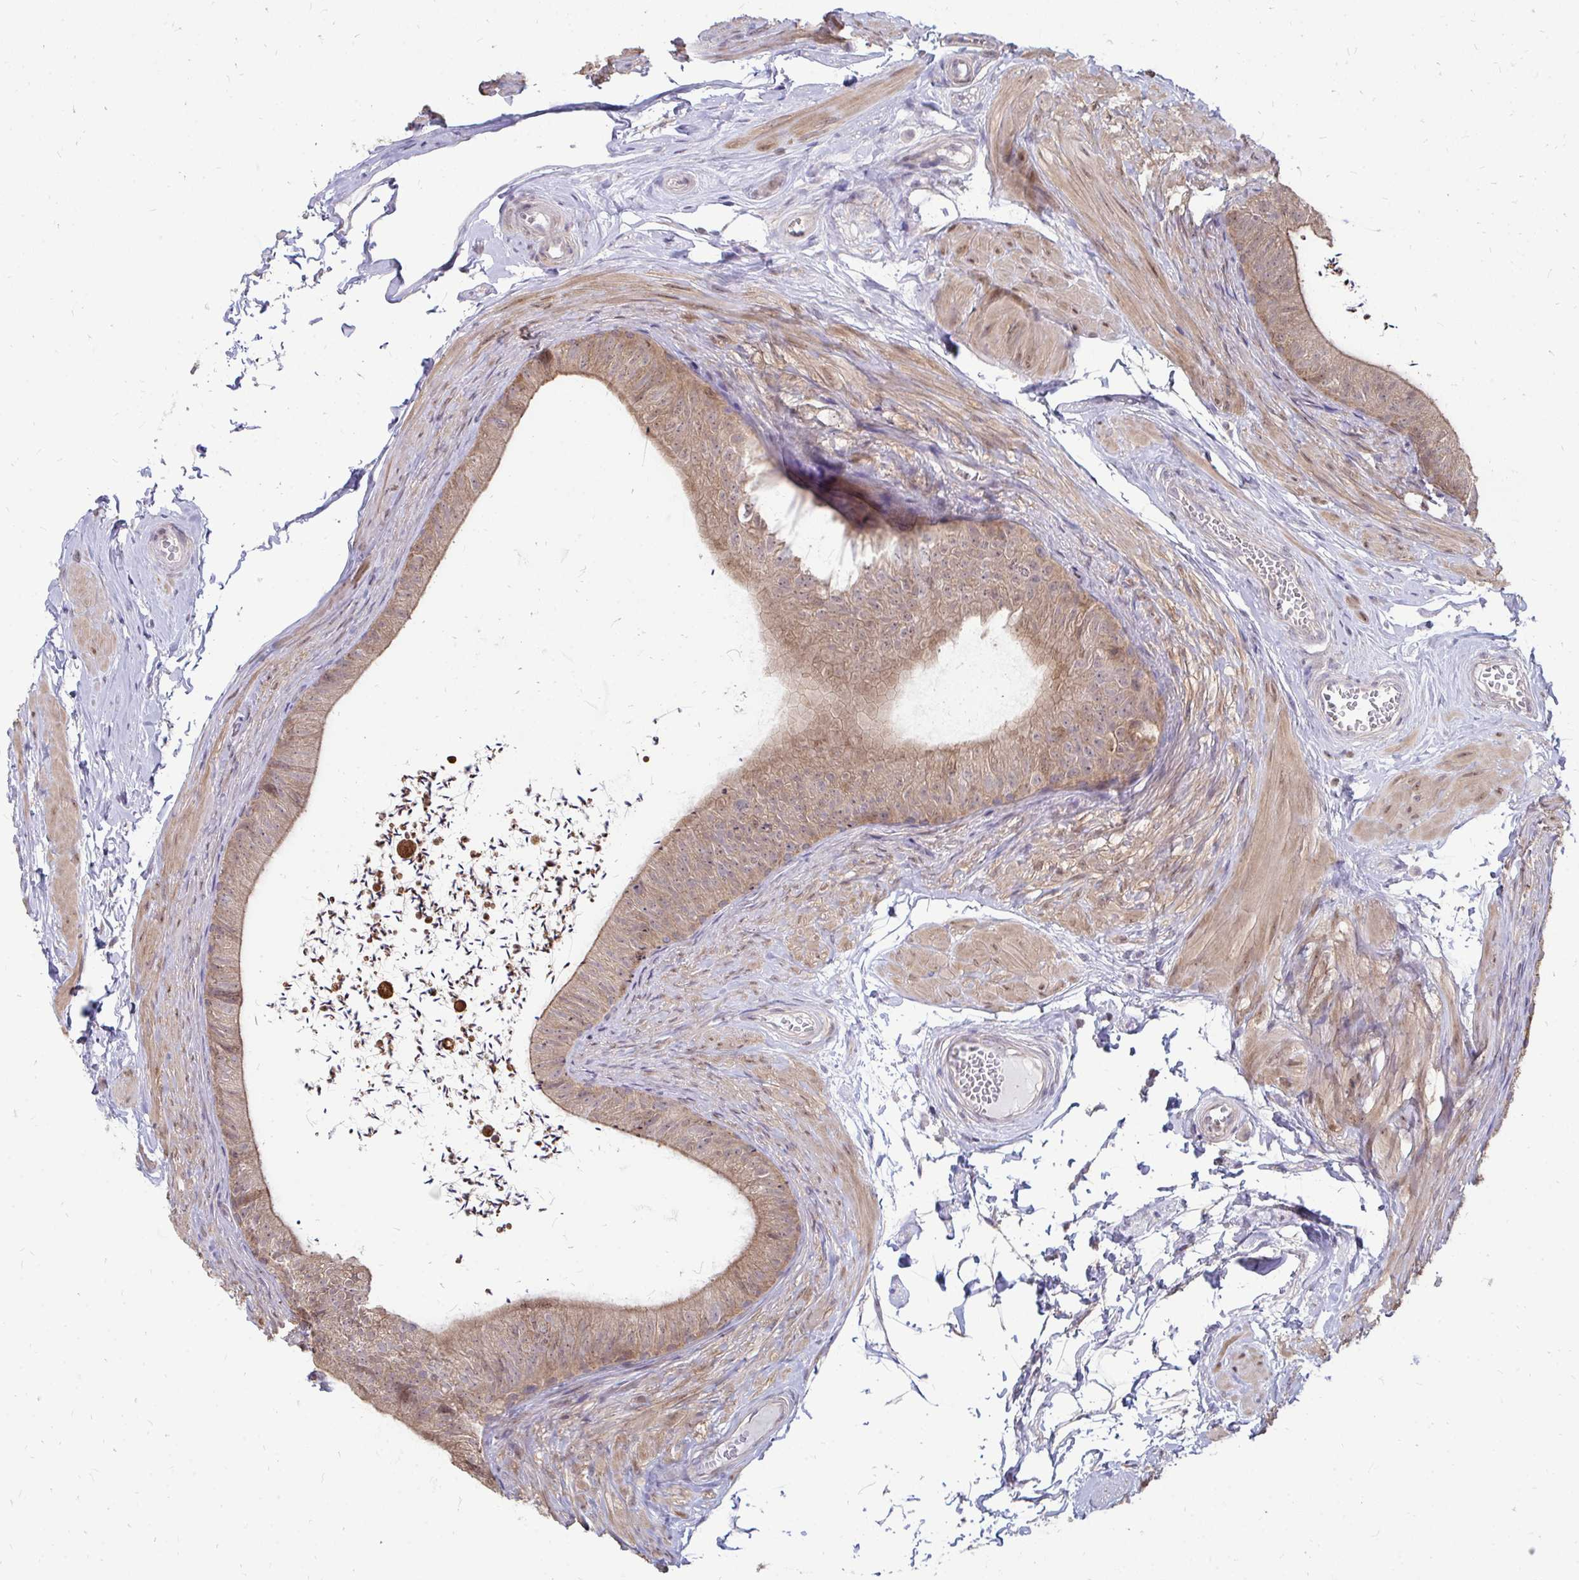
{"staining": {"intensity": "moderate", "quantity": ">75%", "location": "cytoplasmic/membranous"}, "tissue": "epididymis", "cell_type": "Glandular cells", "image_type": "normal", "snomed": [{"axis": "morphology", "description": "Normal tissue, NOS"}, {"axis": "topography", "description": "Epididymis, spermatic cord, NOS"}, {"axis": "topography", "description": "Epididymis"}, {"axis": "topography", "description": "Peripheral nerve tissue"}], "caption": "Protein expression analysis of unremarkable human epididymis reveals moderate cytoplasmic/membranous positivity in about >75% of glandular cells. (DAB = brown stain, brightfield microscopy at high magnification).", "gene": "DNAJA2", "patient": {"sex": "male", "age": 29}}